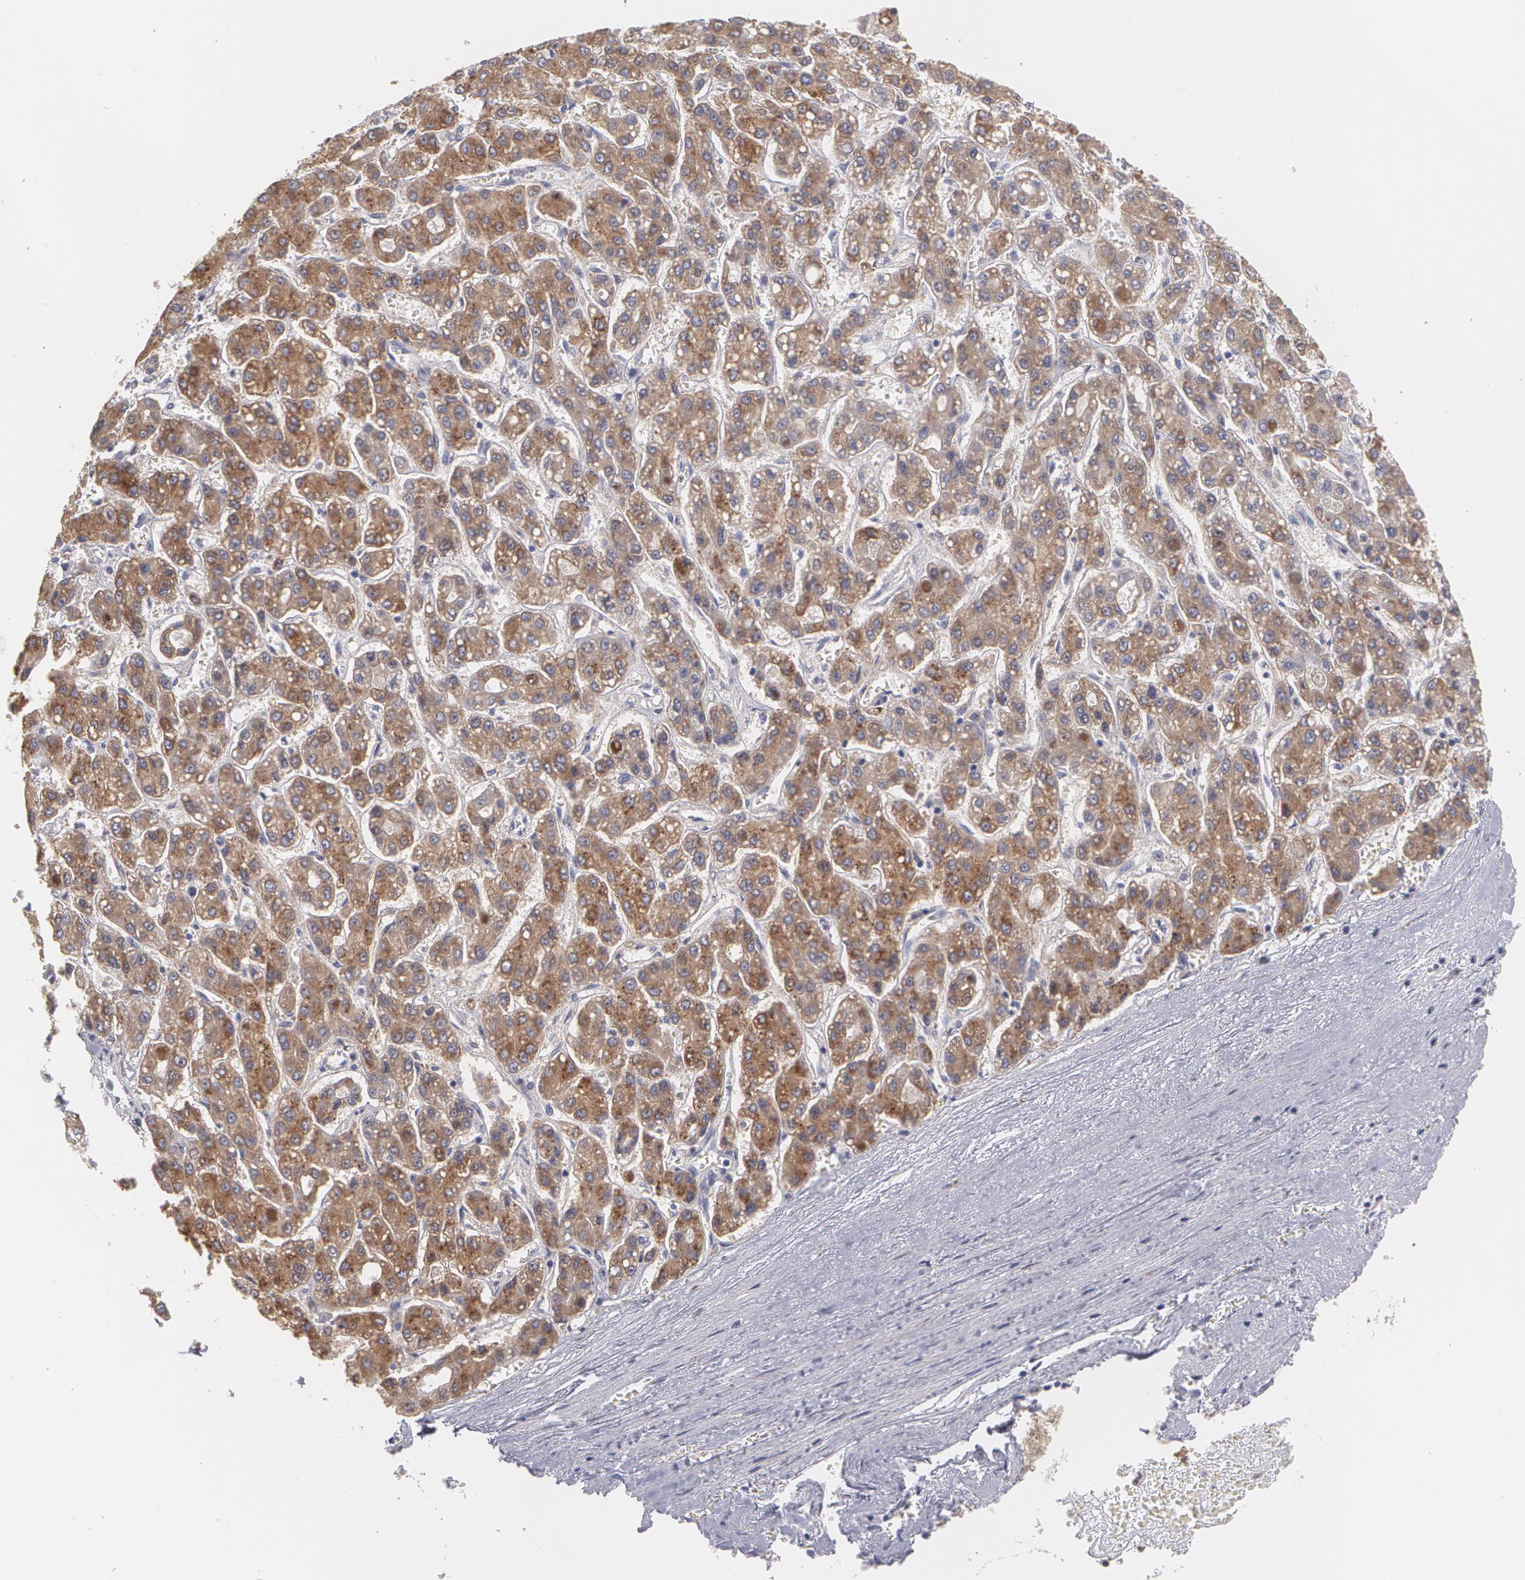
{"staining": {"intensity": "strong", "quantity": ">75%", "location": "cytoplasmic/membranous"}, "tissue": "liver cancer", "cell_type": "Tumor cells", "image_type": "cancer", "snomed": [{"axis": "morphology", "description": "Carcinoma, Hepatocellular, NOS"}, {"axis": "topography", "description": "Liver"}], "caption": "Strong cytoplasmic/membranous expression is identified in approximately >75% of tumor cells in liver cancer (hepatocellular carcinoma). (DAB = brown stain, brightfield microscopy at high magnification).", "gene": "MTHFD1", "patient": {"sex": "male", "age": 69}}